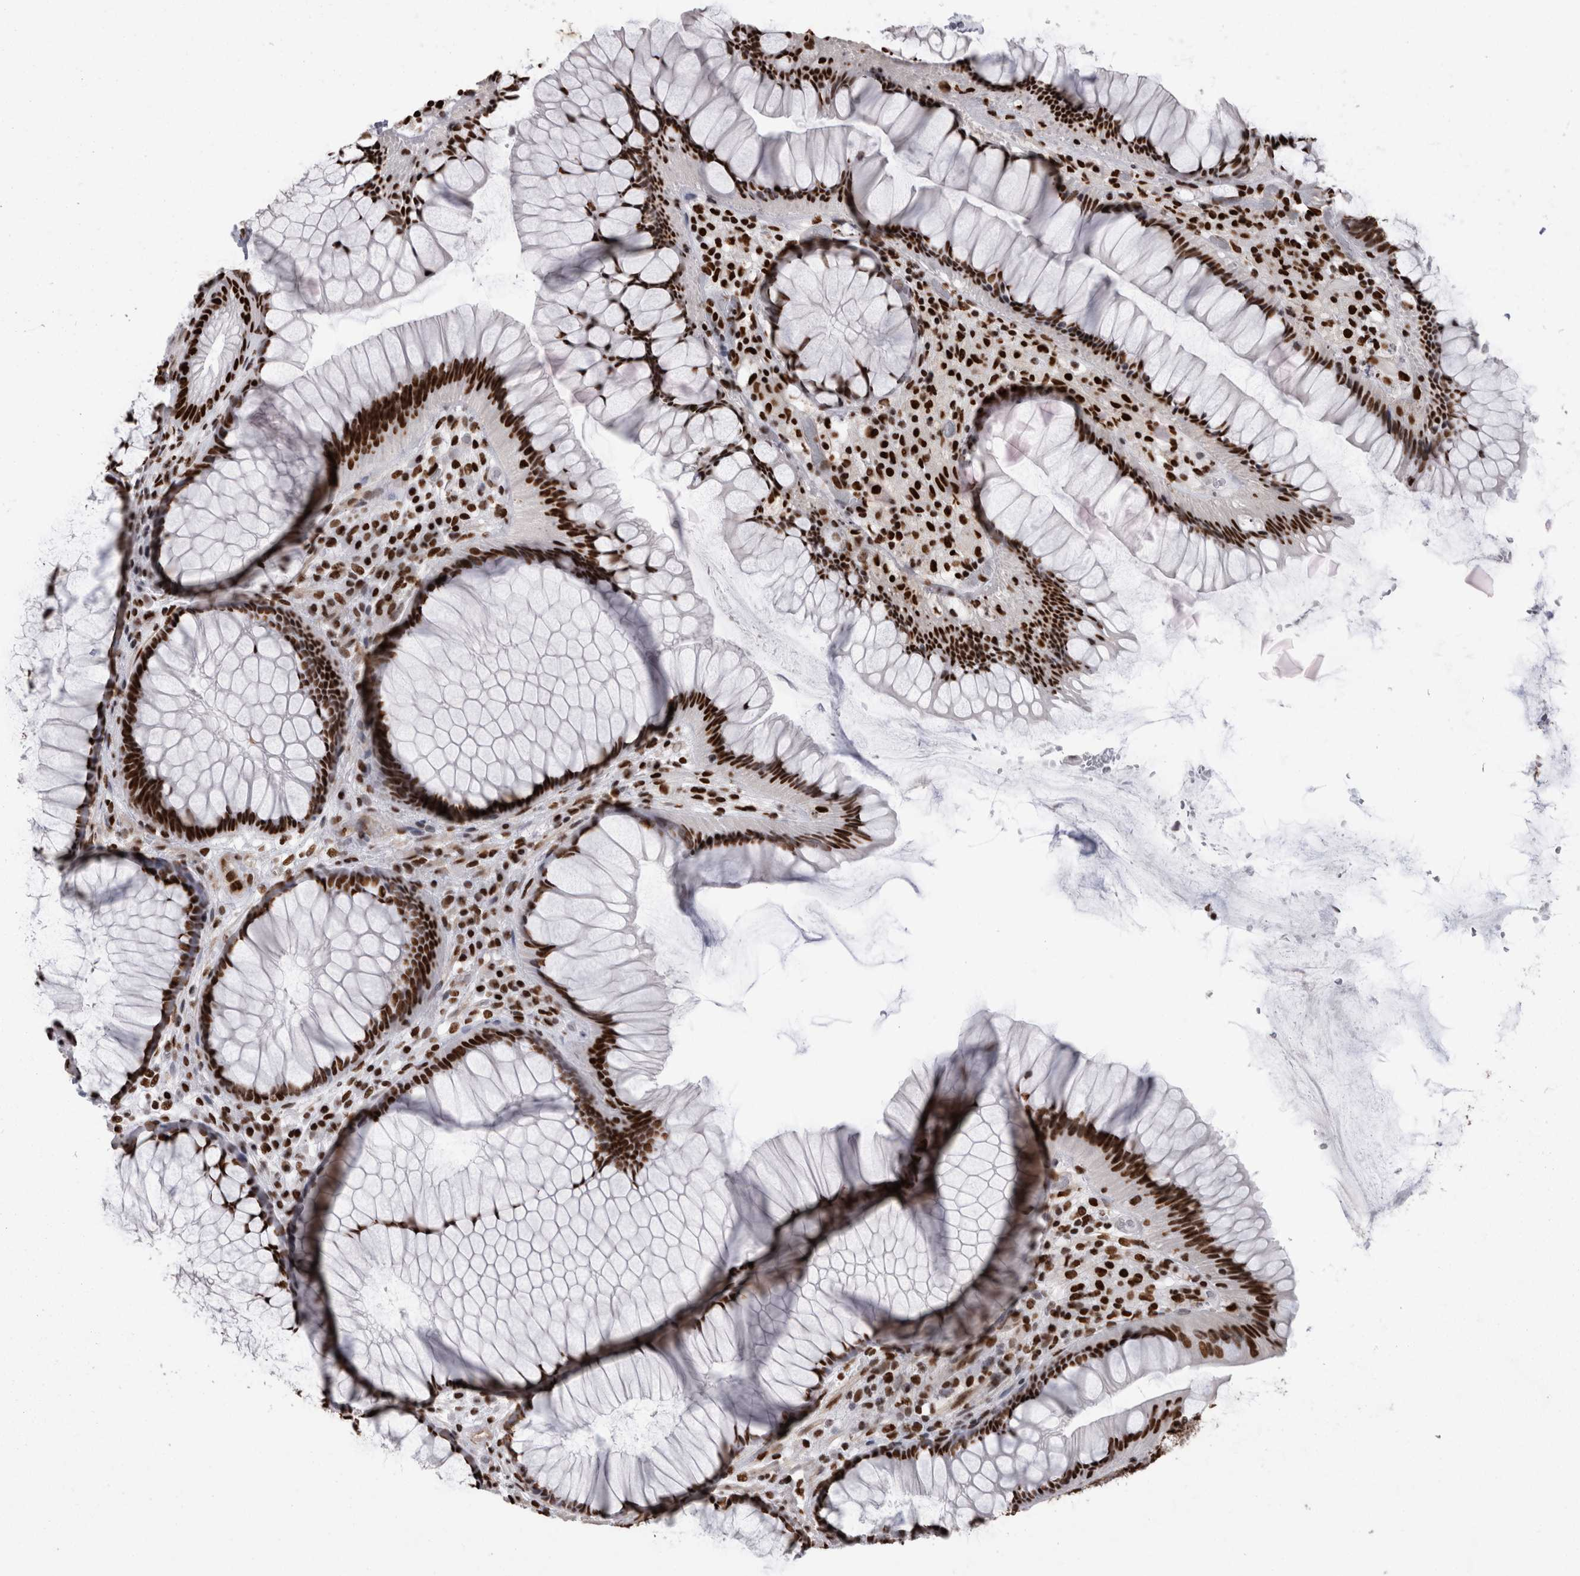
{"staining": {"intensity": "strong", "quantity": ">75%", "location": "nuclear"}, "tissue": "rectum", "cell_type": "Glandular cells", "image_type": "normal", "snomed": [{"axis": "morphology", "description": "Normal tissue, NOS"}, {"axis": "topography", "description": "Rectum"}], "caption": "This histopathology image displays normal rectum stained with immunohistochemistry (IHC) to label a protein in brown. The nuclear of glandular cells show strong positivity for the protein. Nuclei are counter-stained blue.", "gene": "HNRNPM", "patient": {"sex": "male", "age": 51}}